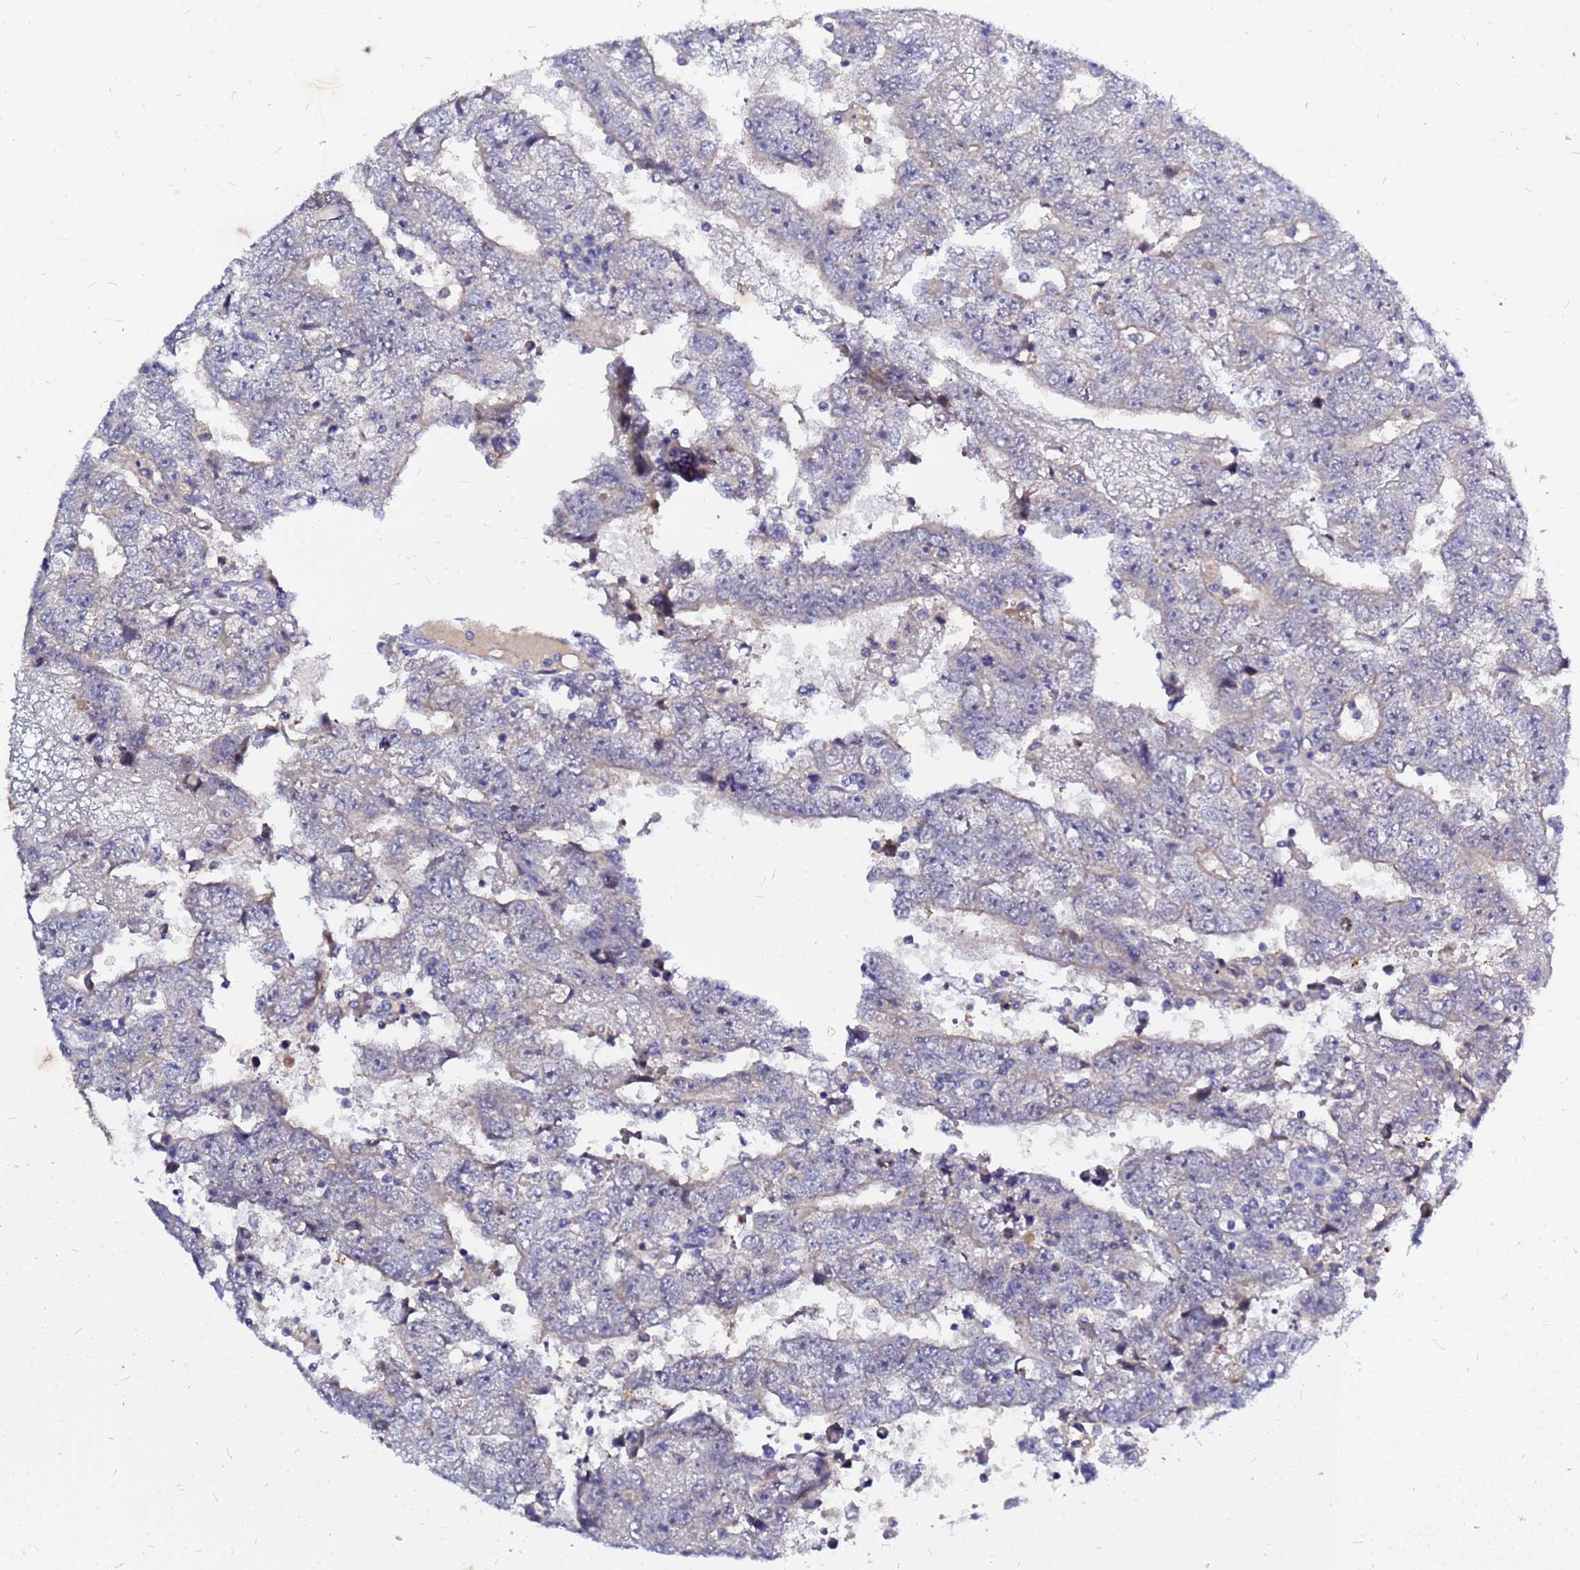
{"staining": {"intensity": "negative", "quantity": "none", "location": "none"}, "tissue": "testis cancer", "cell_type": "Tumor cells", "image_type": "cancer", "snomed": [{"axis": "morphology", "description": "Carcinoma, Embryonal, NOS"}, {"axis": "topography", "description": "Testis"}], "caption": "Tumor cells show no significant protein positivity in testis embryonal carcinoma.", "gene": "SRGAP3", "patient": {"sex": "male", "age": 25}}